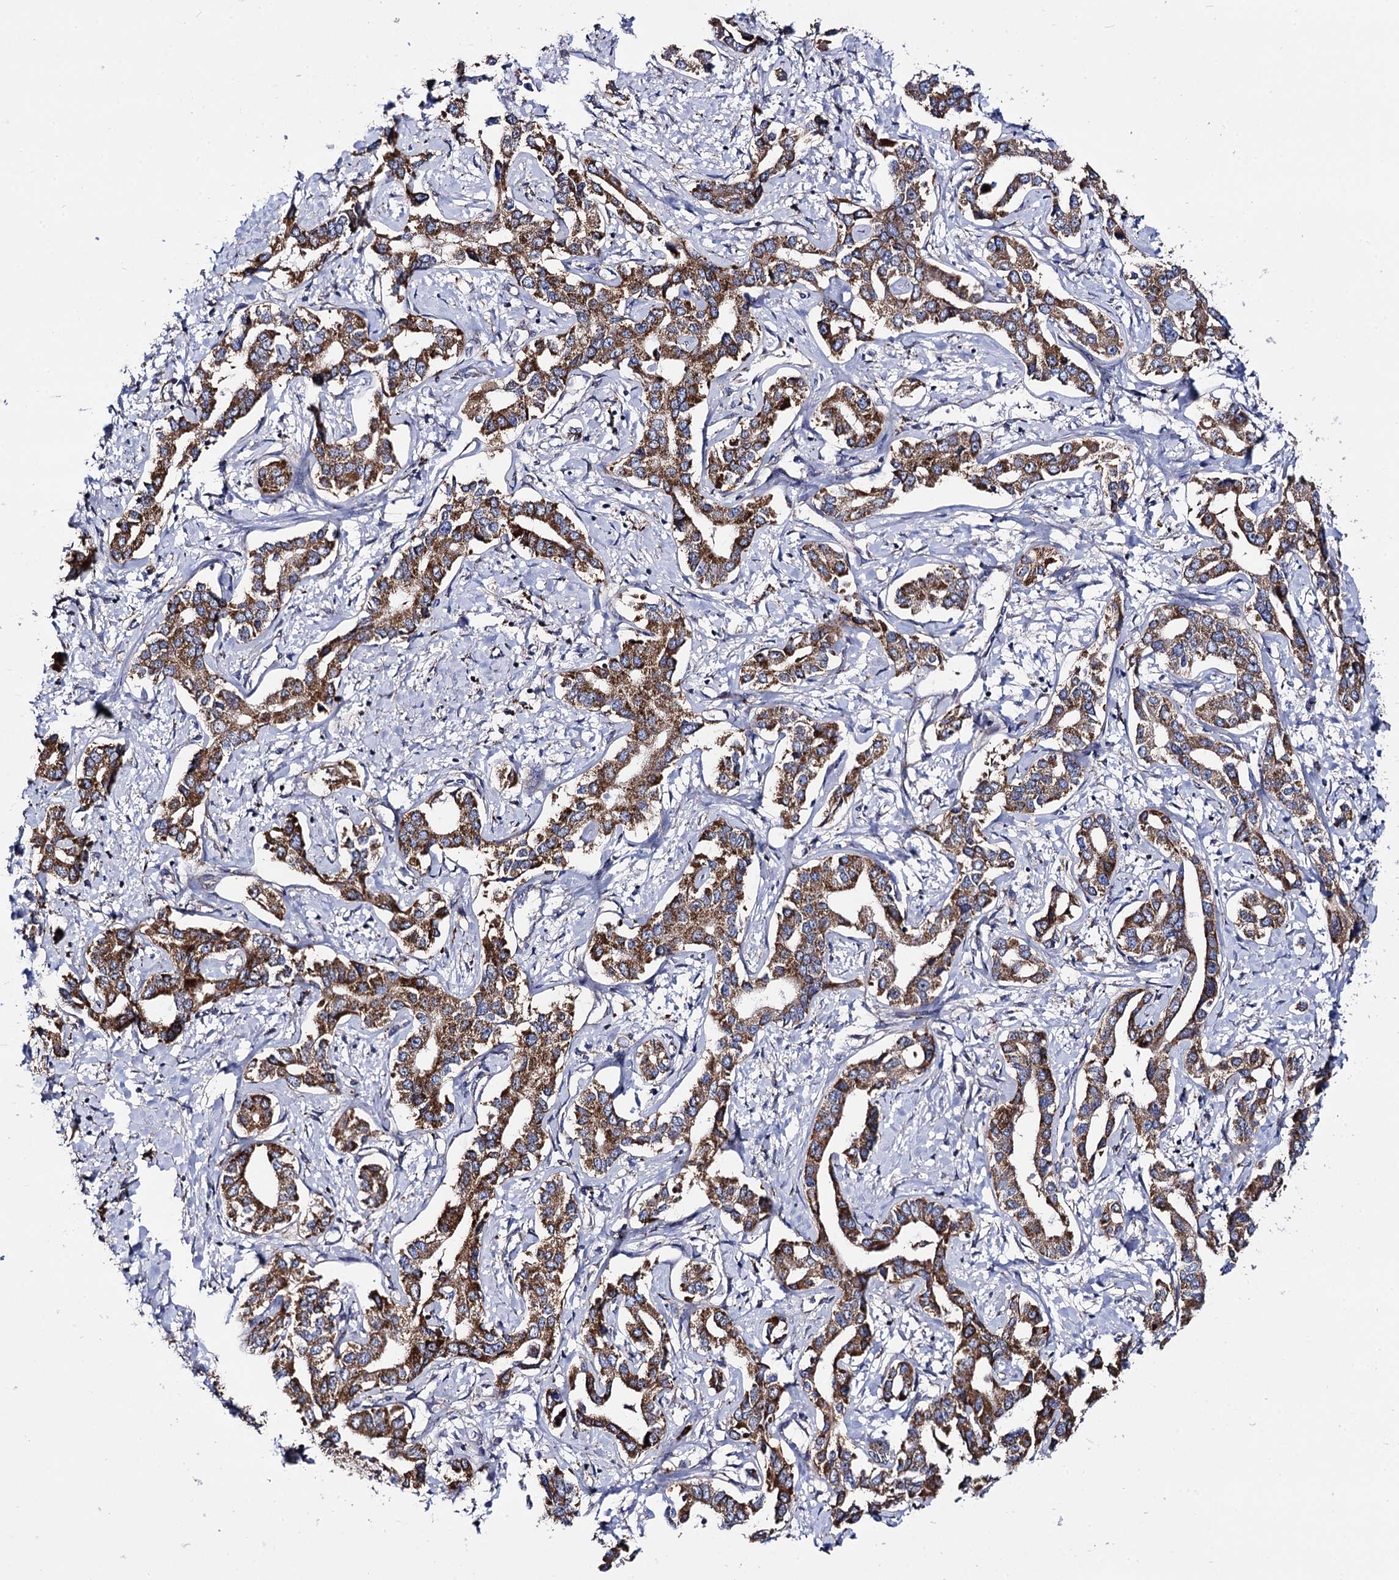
{"staining": {"intensity": "strong", "quantity": ">75%", "location": "cytoplasmic/membranous"}, "tissue": "liver cancer", "cell_type": "Tumor cells", "image_type": "cancer", "snomed": [{"axis": "morphology", "description": "Cholangiocarcinoma"}, {"axis": "topography", "description": "Liver"}], "caption": "Liver cancer (cholangiocarcinoma) stained for a protein (brown) reveals strong cytoplasmic/membranous positive positivity in approximately >75% of tumor cells.", "gene": "IQCH", "patient": {"sex": "male", "age": 59}}